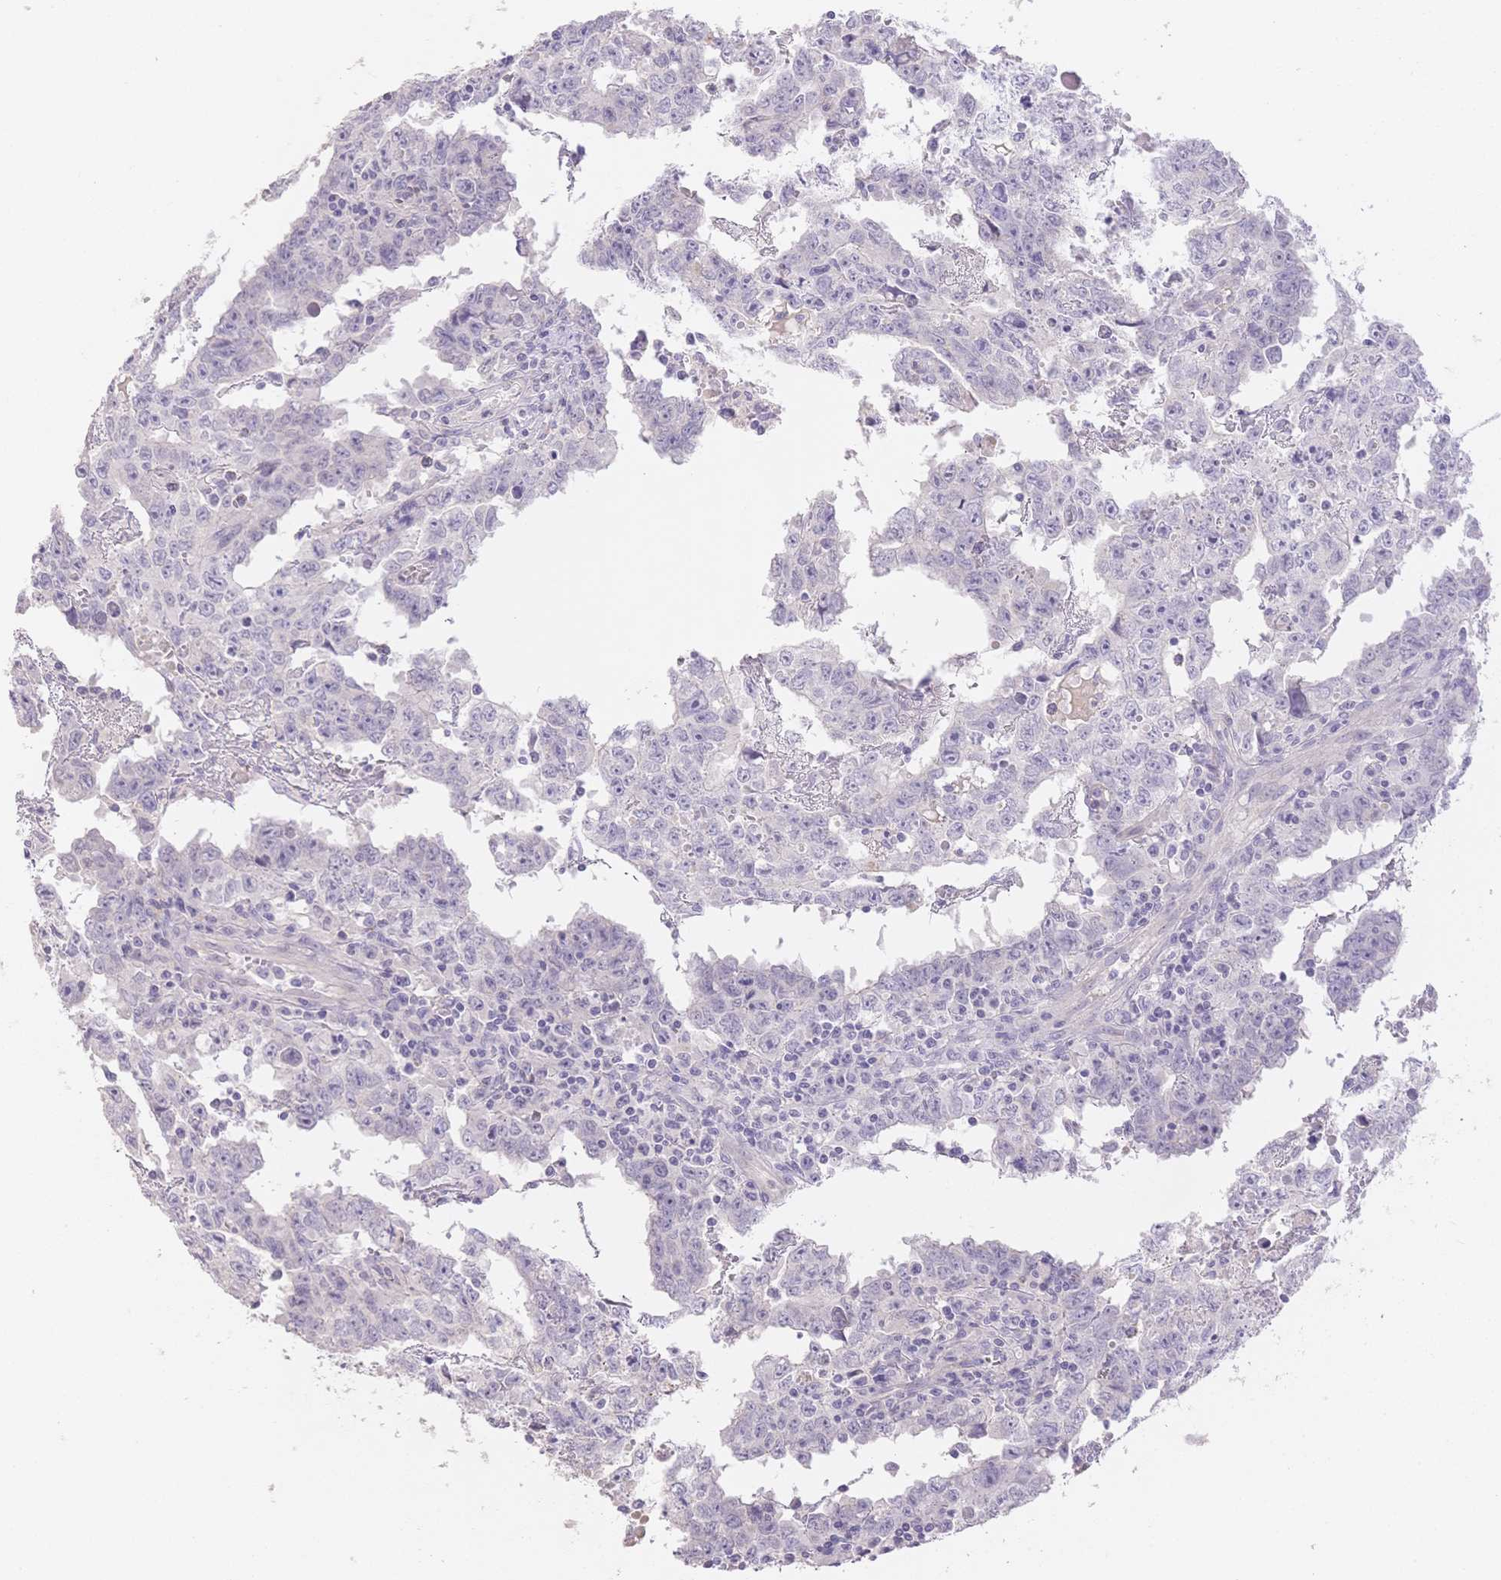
{"staining": {"intensity": "negative", "quantity": "none", "location": "none"}, "tissue": "testis cancer", "cell_type": "Tumor cells", "image_type": "cancer", "snomed": [{"axis": "morphology", "description": "Carcinoma, Embryonal, NOS"}, {"axis": "topography", "description": "Testis"}], "caption": "Immunohistochemistry histopathology image of neoplastic tissue: human embryonal carcinoma (testis) stained with DAB (3,3'-diaminobenzidine) displays no significant protein staining in tumor cells.", "gene": "SUV39H2", "patient": {"sex": "male", "age": 22}}